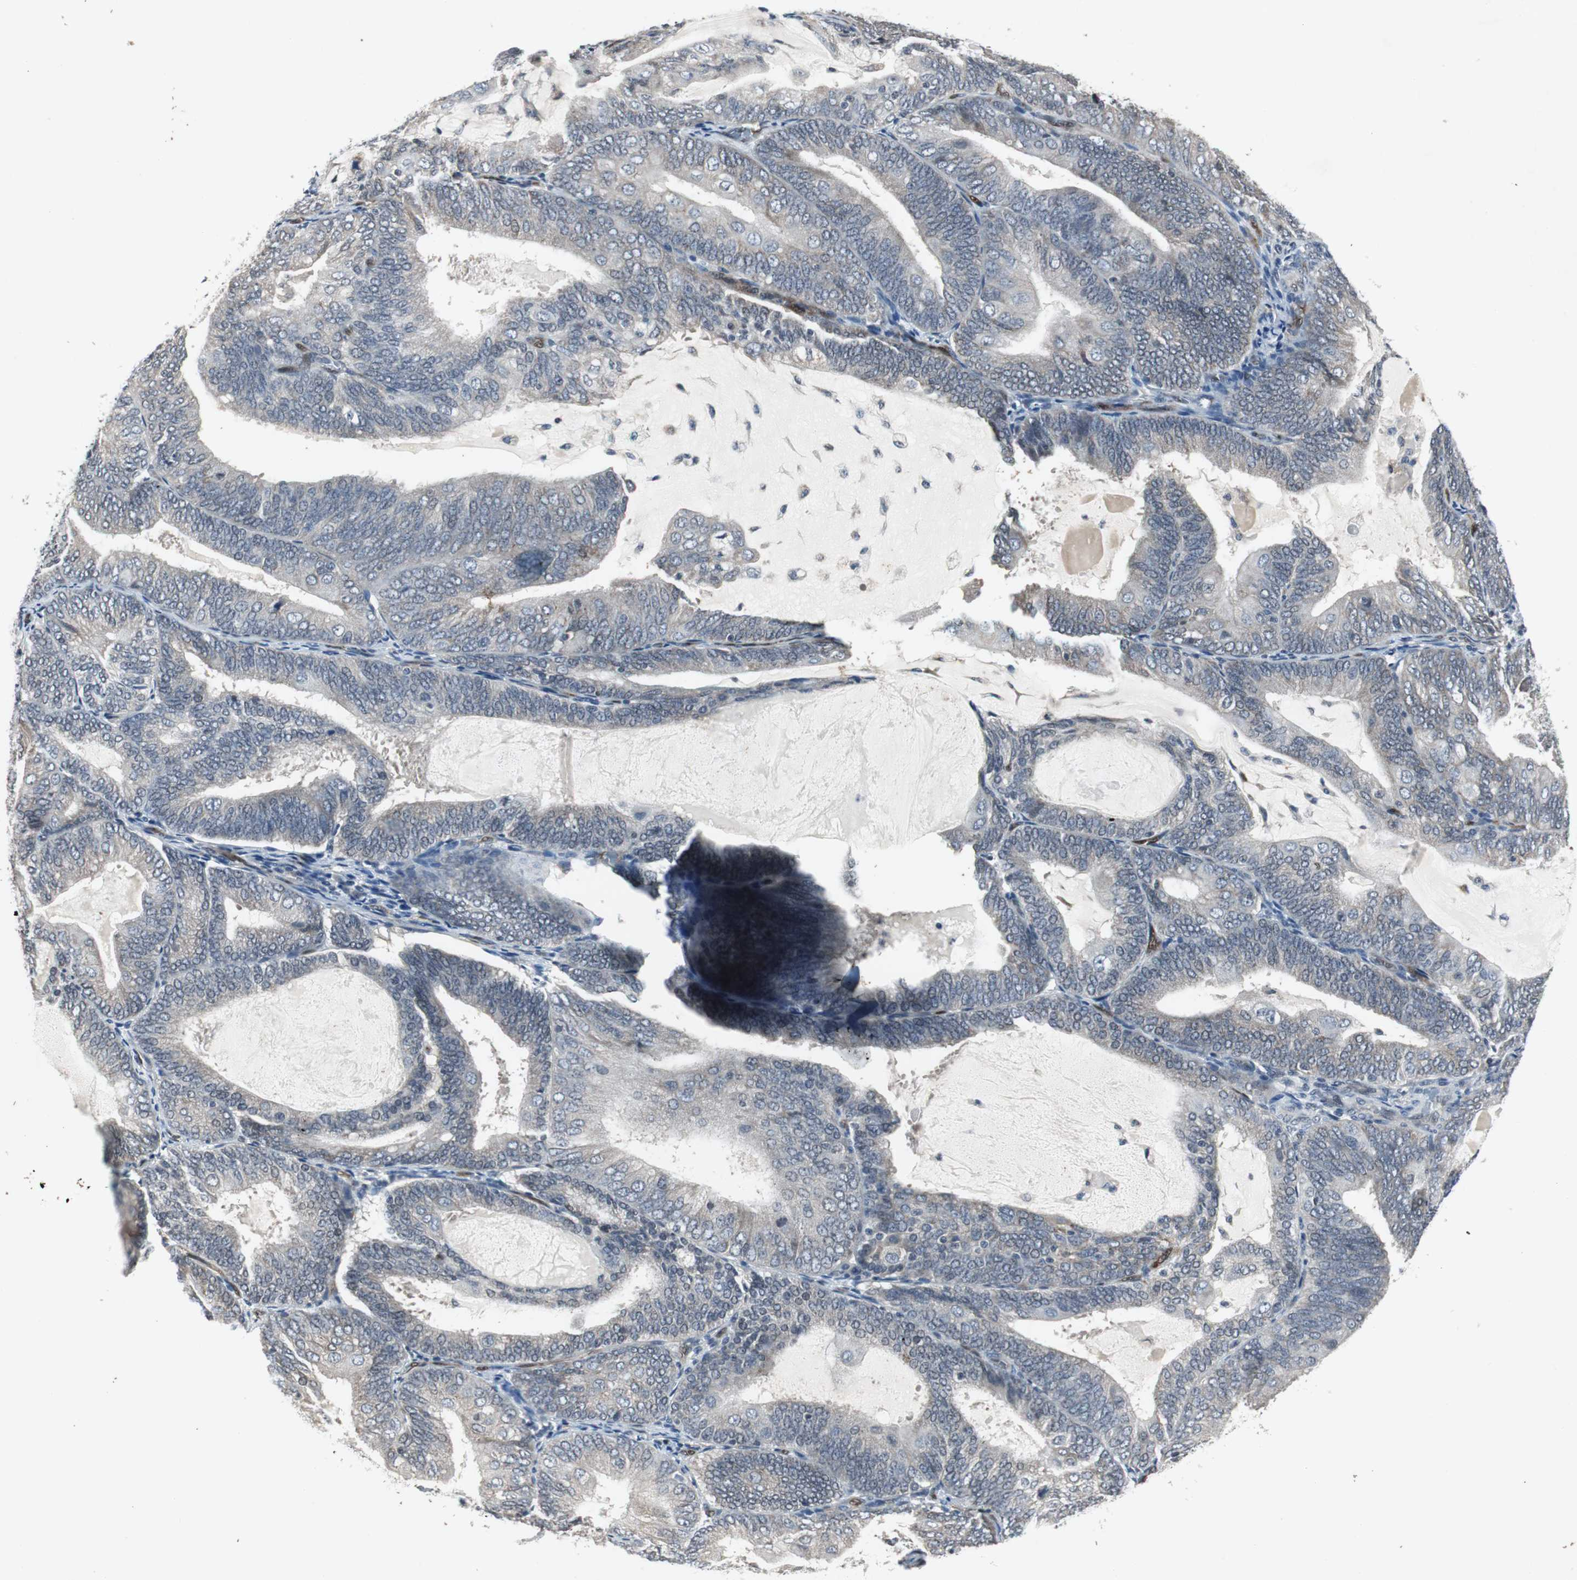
{"staining": {"intensity": "negative", "quantity": "none", "location": "none"}, "tissue": "endometrial cancer", "cell_type": "Tumor cells", "image_type": "cancer", "snomed": [{"axis": "morphology", "description": "Adenocarcinoma, NOS"}, {"axis": "topography", "description": "Endometrium"}], "caption": "Immunohistochemistry (IHC) histopathology image of neoplastic tissue: human endometrial cancer stained with DAB displays no significant protein positivity in tumor cells. (DAB immunohistochemistry (IHC) visualized using brightfield microscopy, high magnification).", "gene": "SMAD1", "patient": {"sex": "female", "age": 81}}